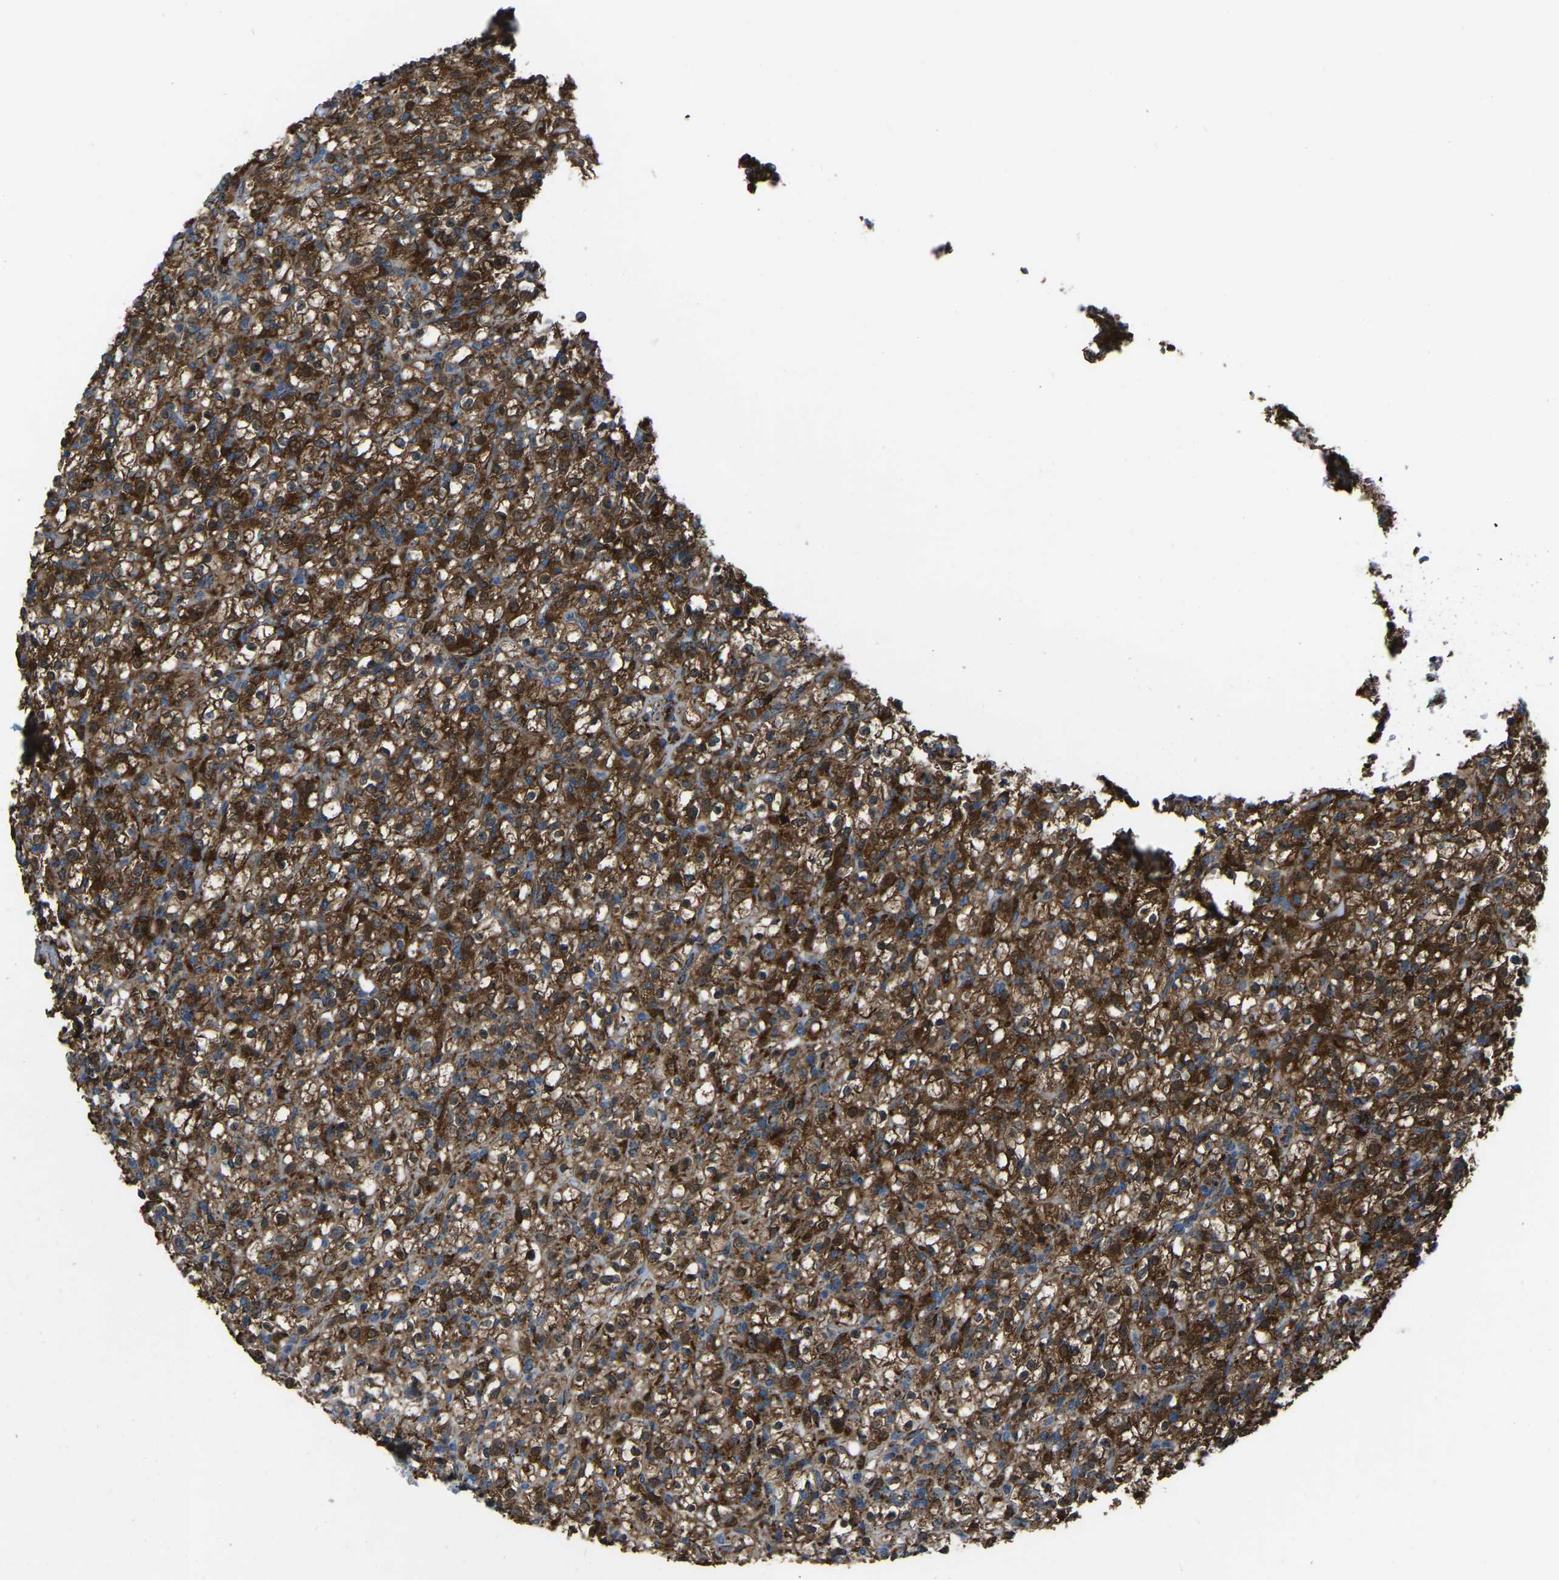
{"staining": {"intensity": "strong", "quantity": ">75%", "location": "cytoplasmic/membranous"}, "tissue": "renal cancer", "cell_type": "Tumor cells", "image_type": "cancer", "snomed": [{"axis": "morphology", "description": "Normal tissue, NOS"}, {"axis": "morphology", "description": "Adenocarcinoma, NOS"}, {"axis": "topography", "description": "Kidney"}], "caption": "Strong cytoplasmic/membranous protein expression is seen in about >75% of tumor cells in renal cancer. (Brightfield microscopy of DAB IHC at high magnification).", "gene": "AKR1A1", "patient": {"sex": "female", "age": 72}}